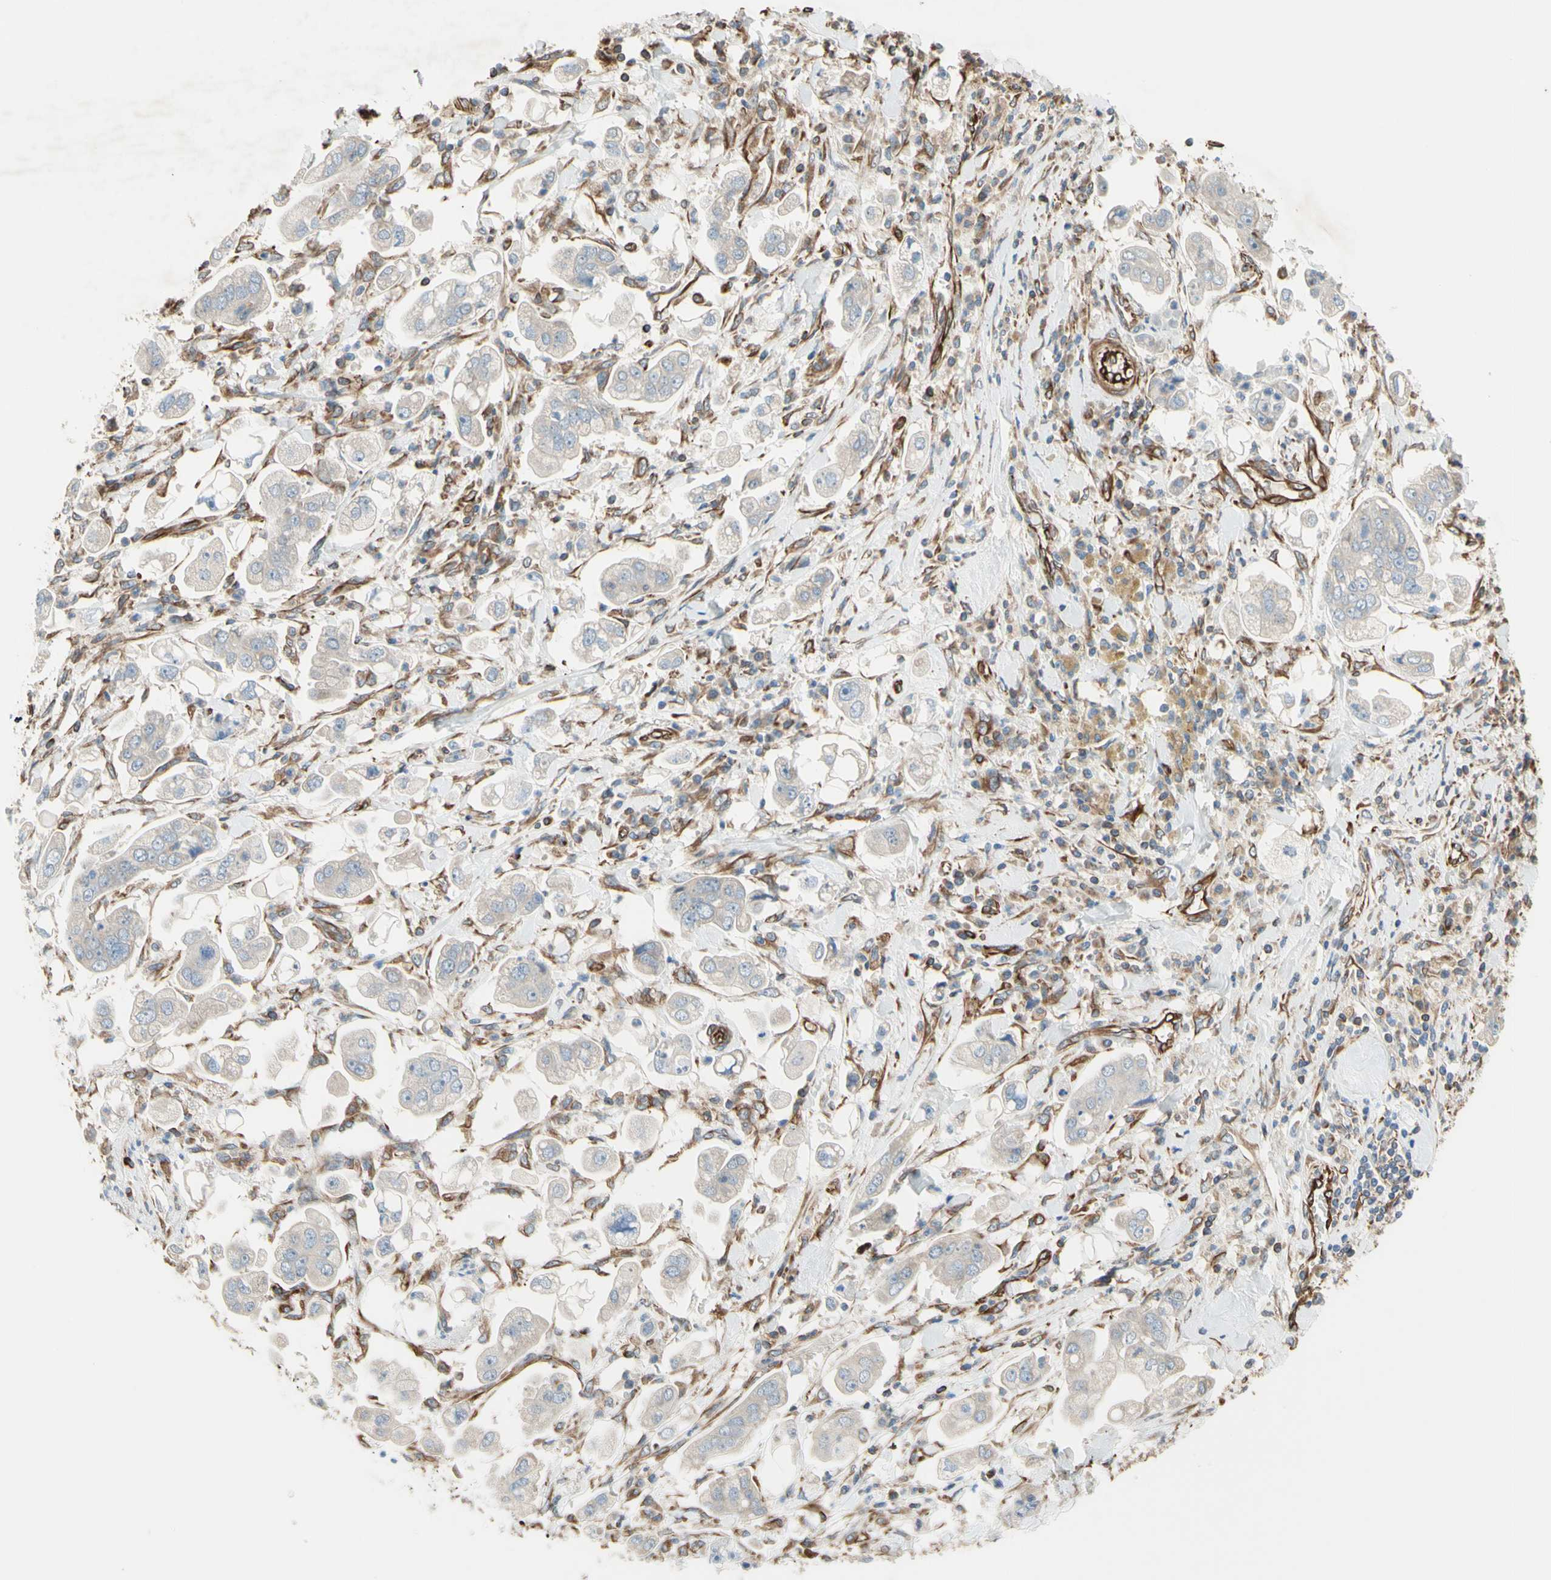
{"staining": {"intensity": "weak", "quantity": "<25%", "location": "cytoplasmic/membranous"}, "tissue": "stomach cancer", "cell_type": "Tumor cells", "image_type": "cancer", "snomed": [{"axis": "morphology", "description": "Adenocarcinoma, NOS"}, {"axis": "topography", "description": "Stomach"}], "caption": "This is an immunohistochemistry (IHC) micrograph of human stomach adenocarcinoma. There is no expression in tumor cells.", "gene": "TRAF2", "patient": {"sex": "male", "age": 62}}